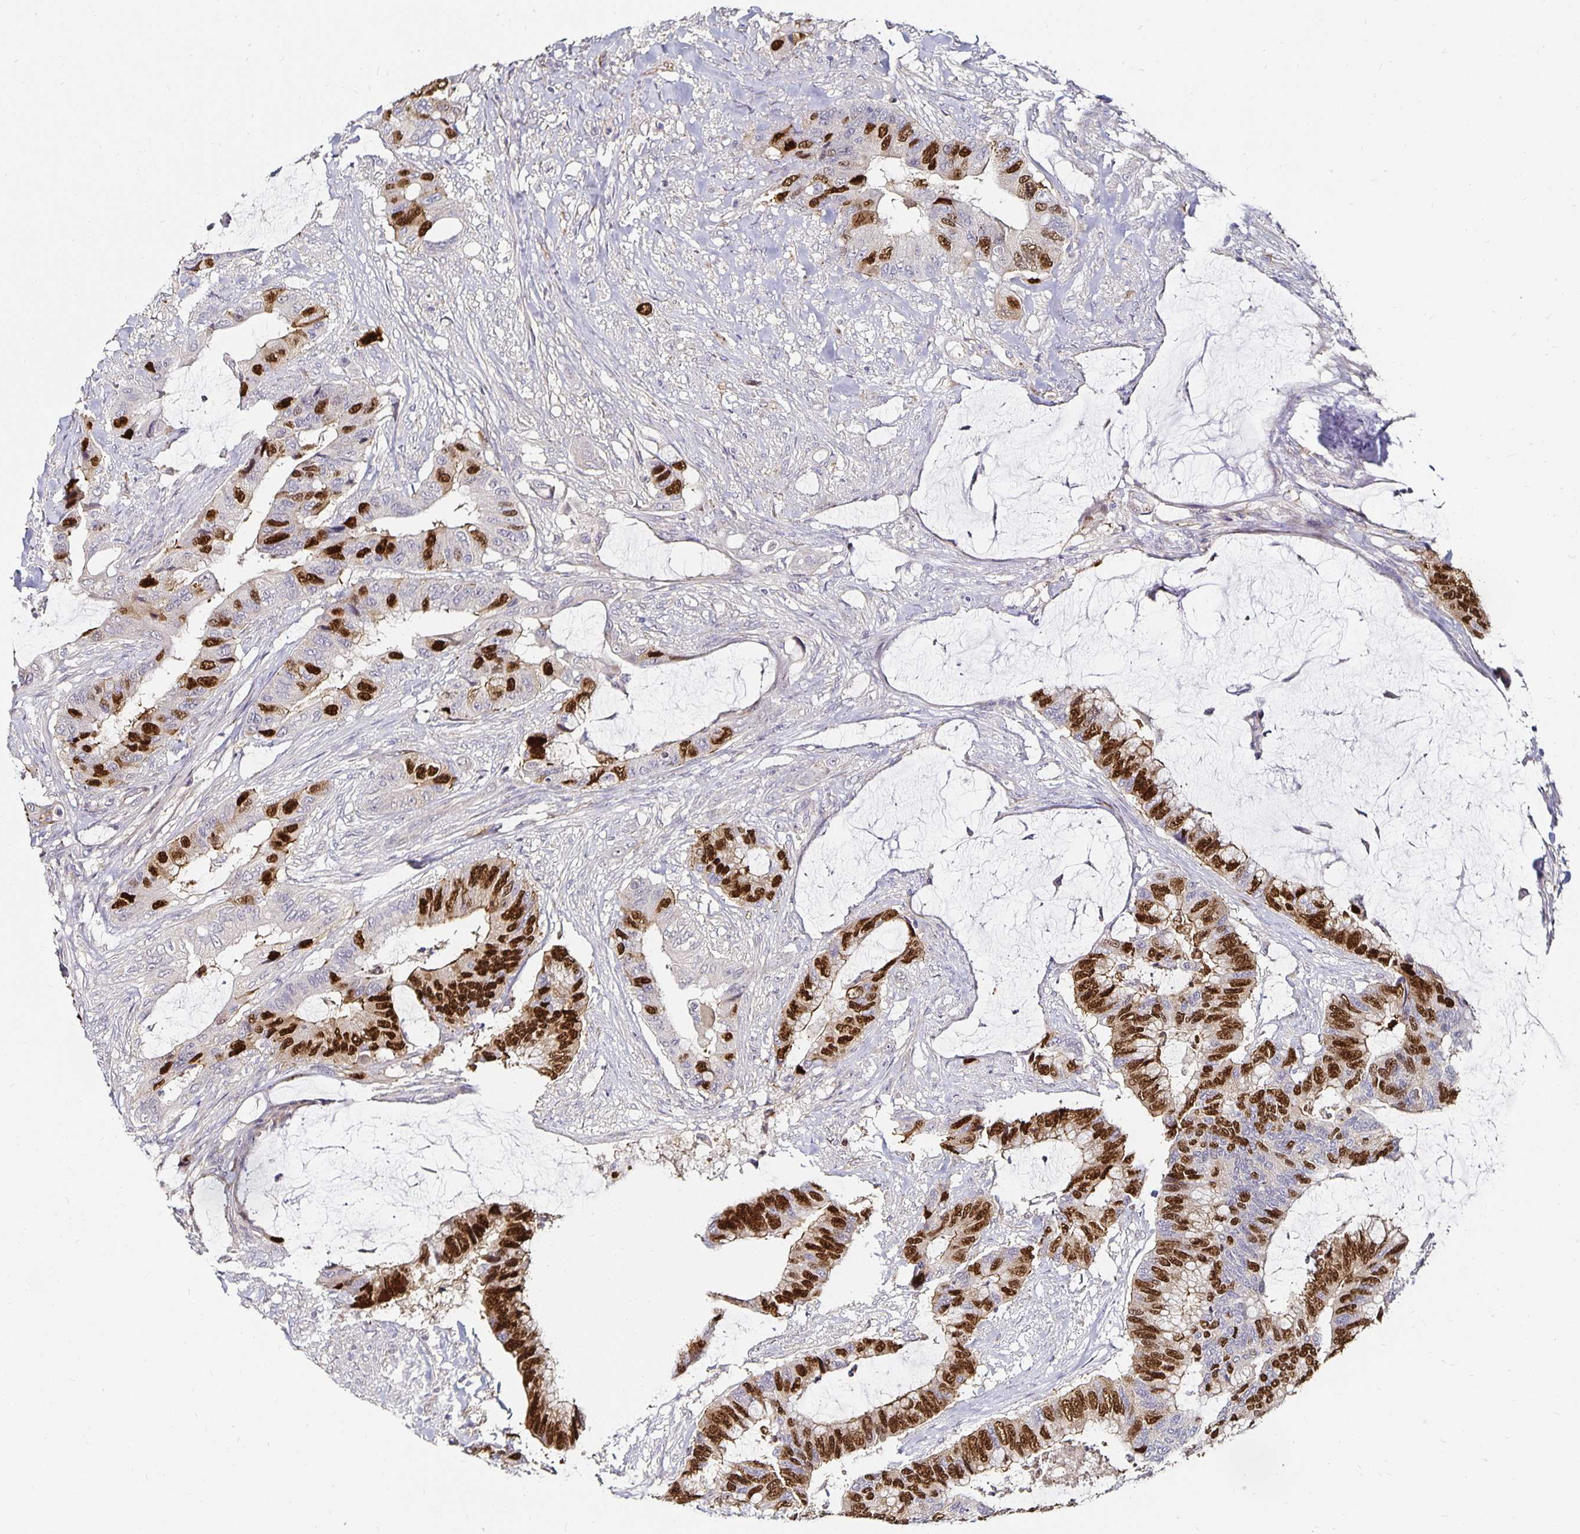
{"staining": {"intensity": "strong", "quantity": ">75%", "location": "nuclear"}, "tissue": "colorectal cancer", "cell_type": "Tumor cells", "image_type": "cancer", "snomed": [{"axis": "morphology", "description": "Adenocarcinoma, NOS"}, {"axis": "topography", "description": "Rectum"}], "caption": "The image exhibits immunohistochemical staining of colorectal cancer. There is strong nuclear staining is present in about >75% of tumor cells.", "gene": "ANLN", "patient": {"sex": "female", "age": 59}}